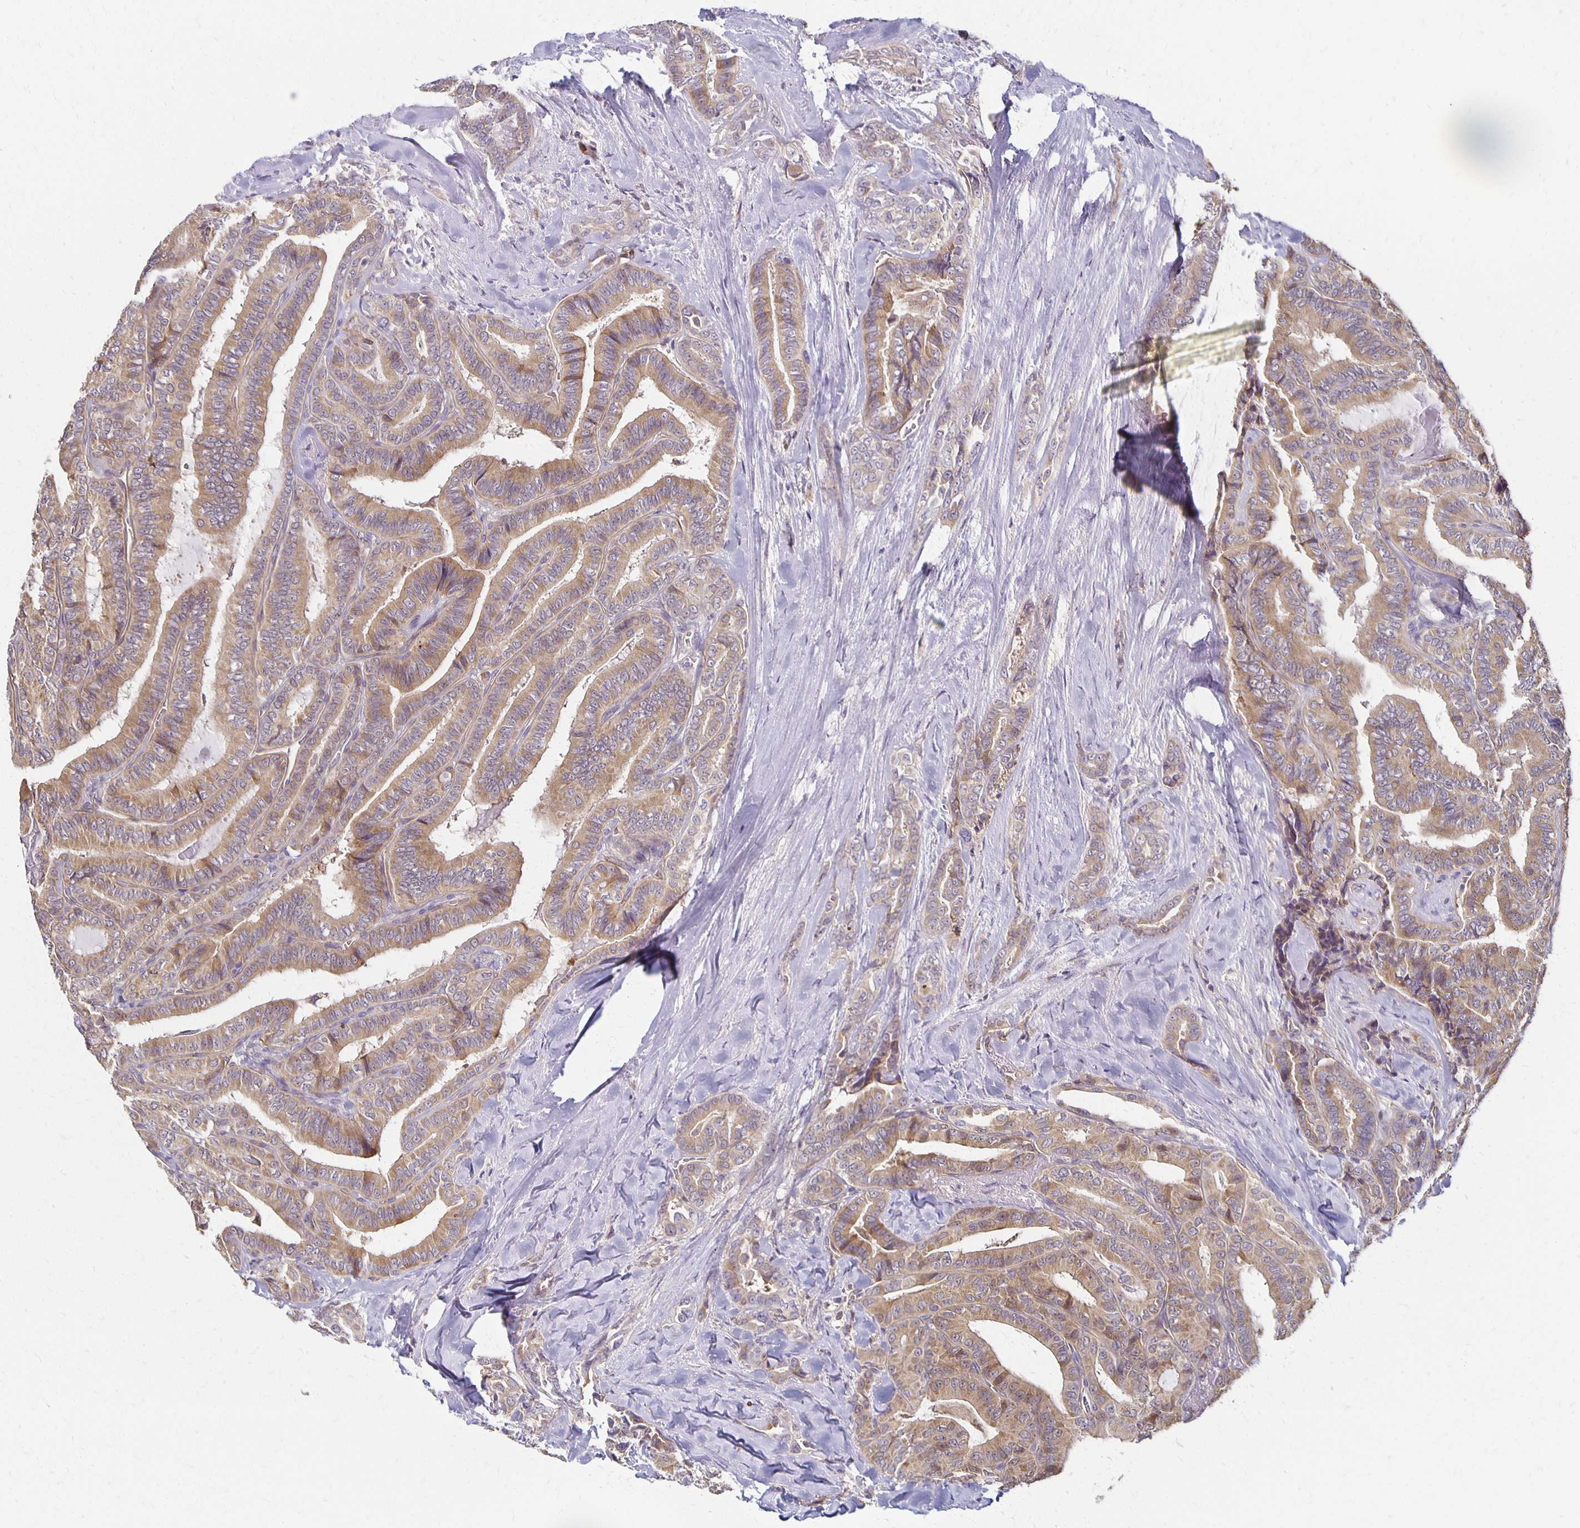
{"staining": {"intensity": "moderate", "quantity": ">75%", "location": "cytoplasmic/membranous"}, "tissue": "thyroid cancer", "cell_type": "Tumor cells", "image_type": "cancer", "snomed": [{"axis": "morphology", "description": "Papillary adenocarcinoma, NOS"}, {"axis": "topography", "description": "Thyroid gland"}], "caption": "Protein expression analysis of papillary adenocarcinoma (thyroid) displays moderate cytoplasmic/membranous positivity in about >75% of tumor cells.", "gene": "GPX4", "patient": {"sex": "male", "age": 61}}